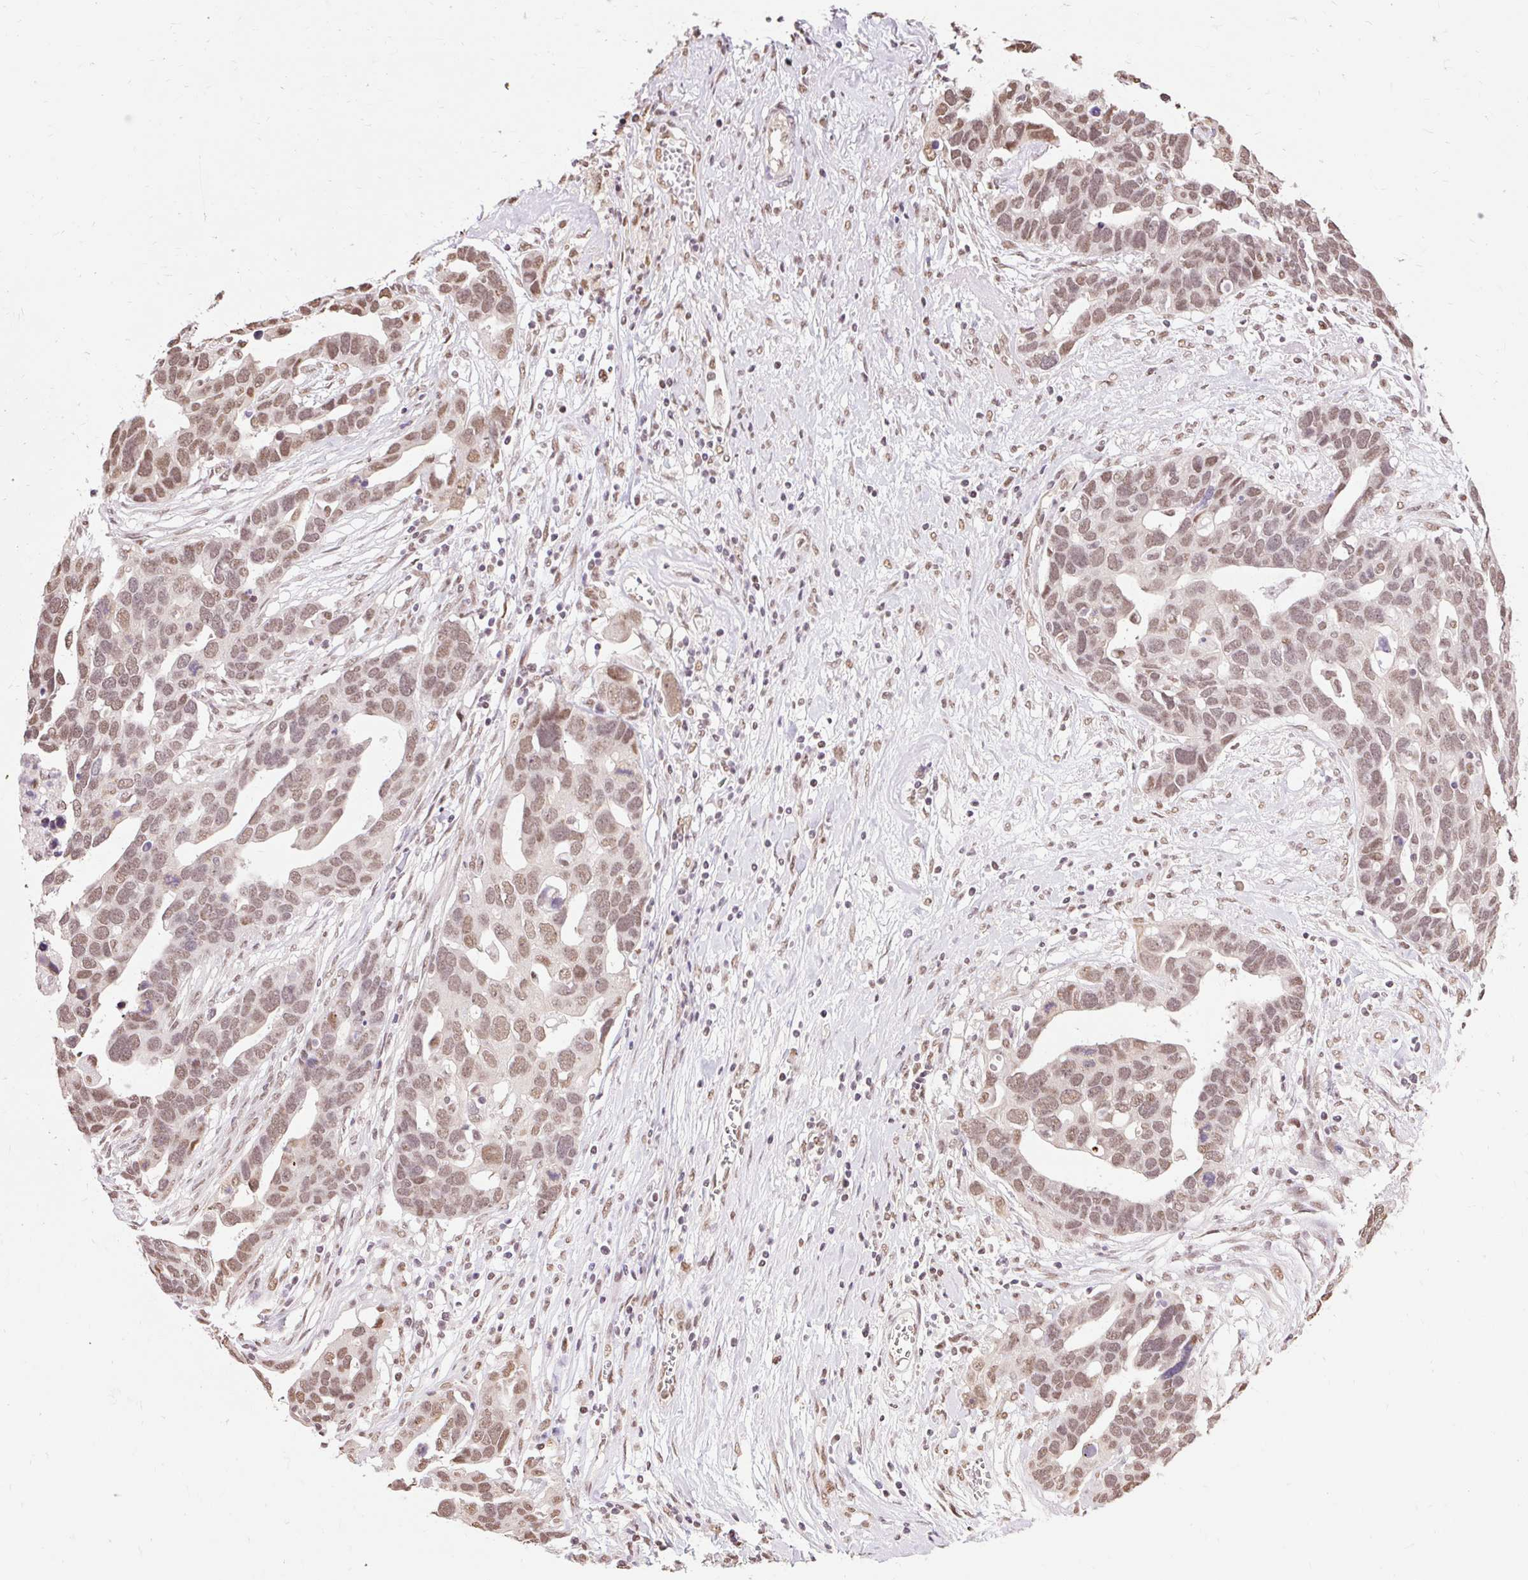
{"staining": {"intensity": "moderate", "quantity": ">75%", "location": "nuclear"}, "tissue": "ovarian cancer", "cell_type": "Tumor cells", "image_type": "cancer", "snomed": [{"axis": "morphology", "description": "Cystadenocarcinoma, serous, NOS"}, {"axis": "topography", "description": "Ovary"}], "caption": "Moderate nuclear staining for a protein is present in approximately >75% of tumor cells of ovarian cancer using IHC.", "gene": "NPIPB12", "patient": {"sex": "female", "age": 54}}